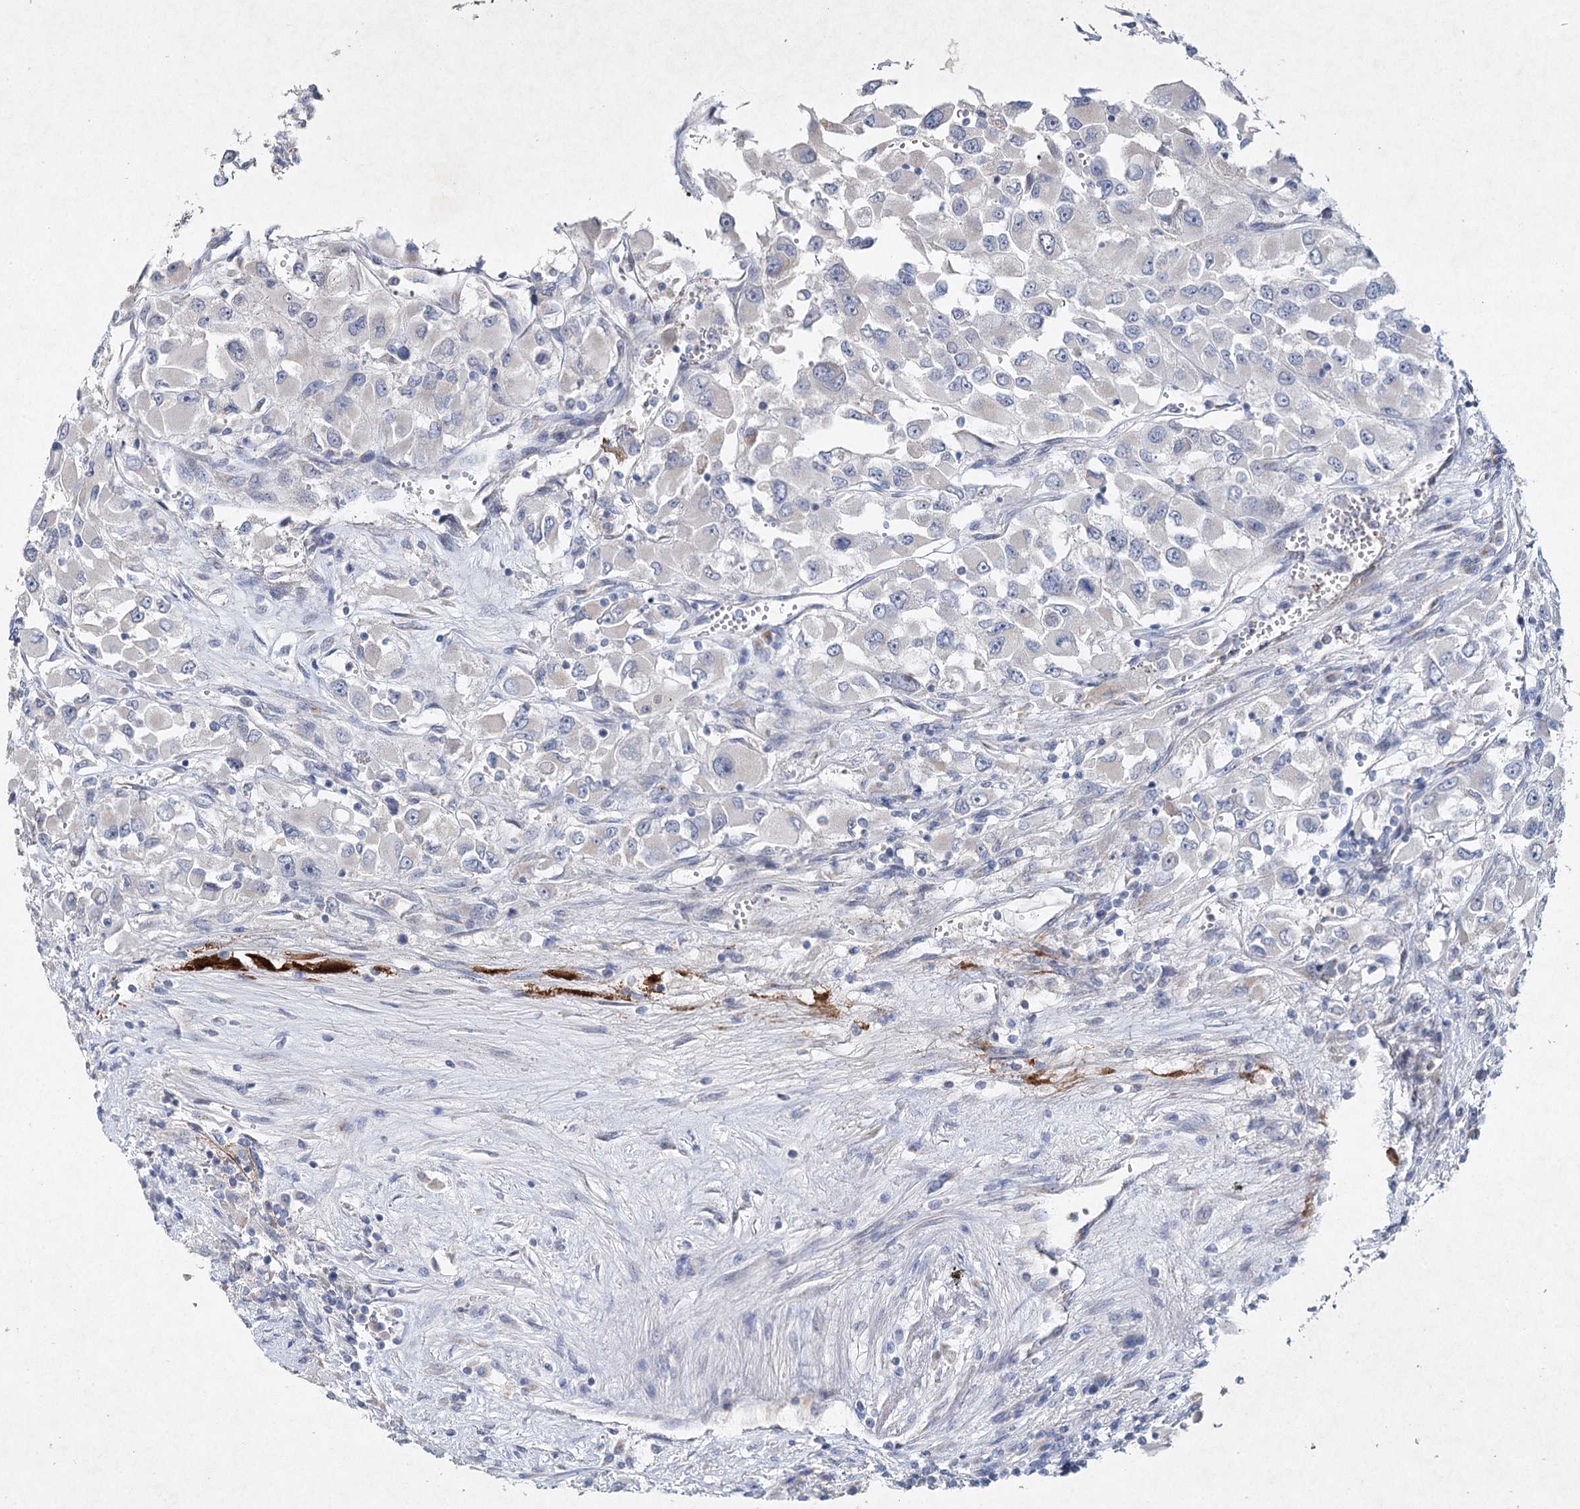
{"staining": {"intensity": "negative", "quantity": "none", "location": "none"}, "tissue": "renal cancer", "cell_type": "Tumor cells", "image_type": "cancer", "snomed": [{"axis": "morphology", "description": "Adenocarcinoma, NOS"}, {"axis": "topography", "description": "Kidney"}], "caption": "This is a histopathology image of IHC staining of renal cancer, which shows no staining in tumor cells.", "gene": "RFX6", "patient": {"sex": "female", "age": 52}}